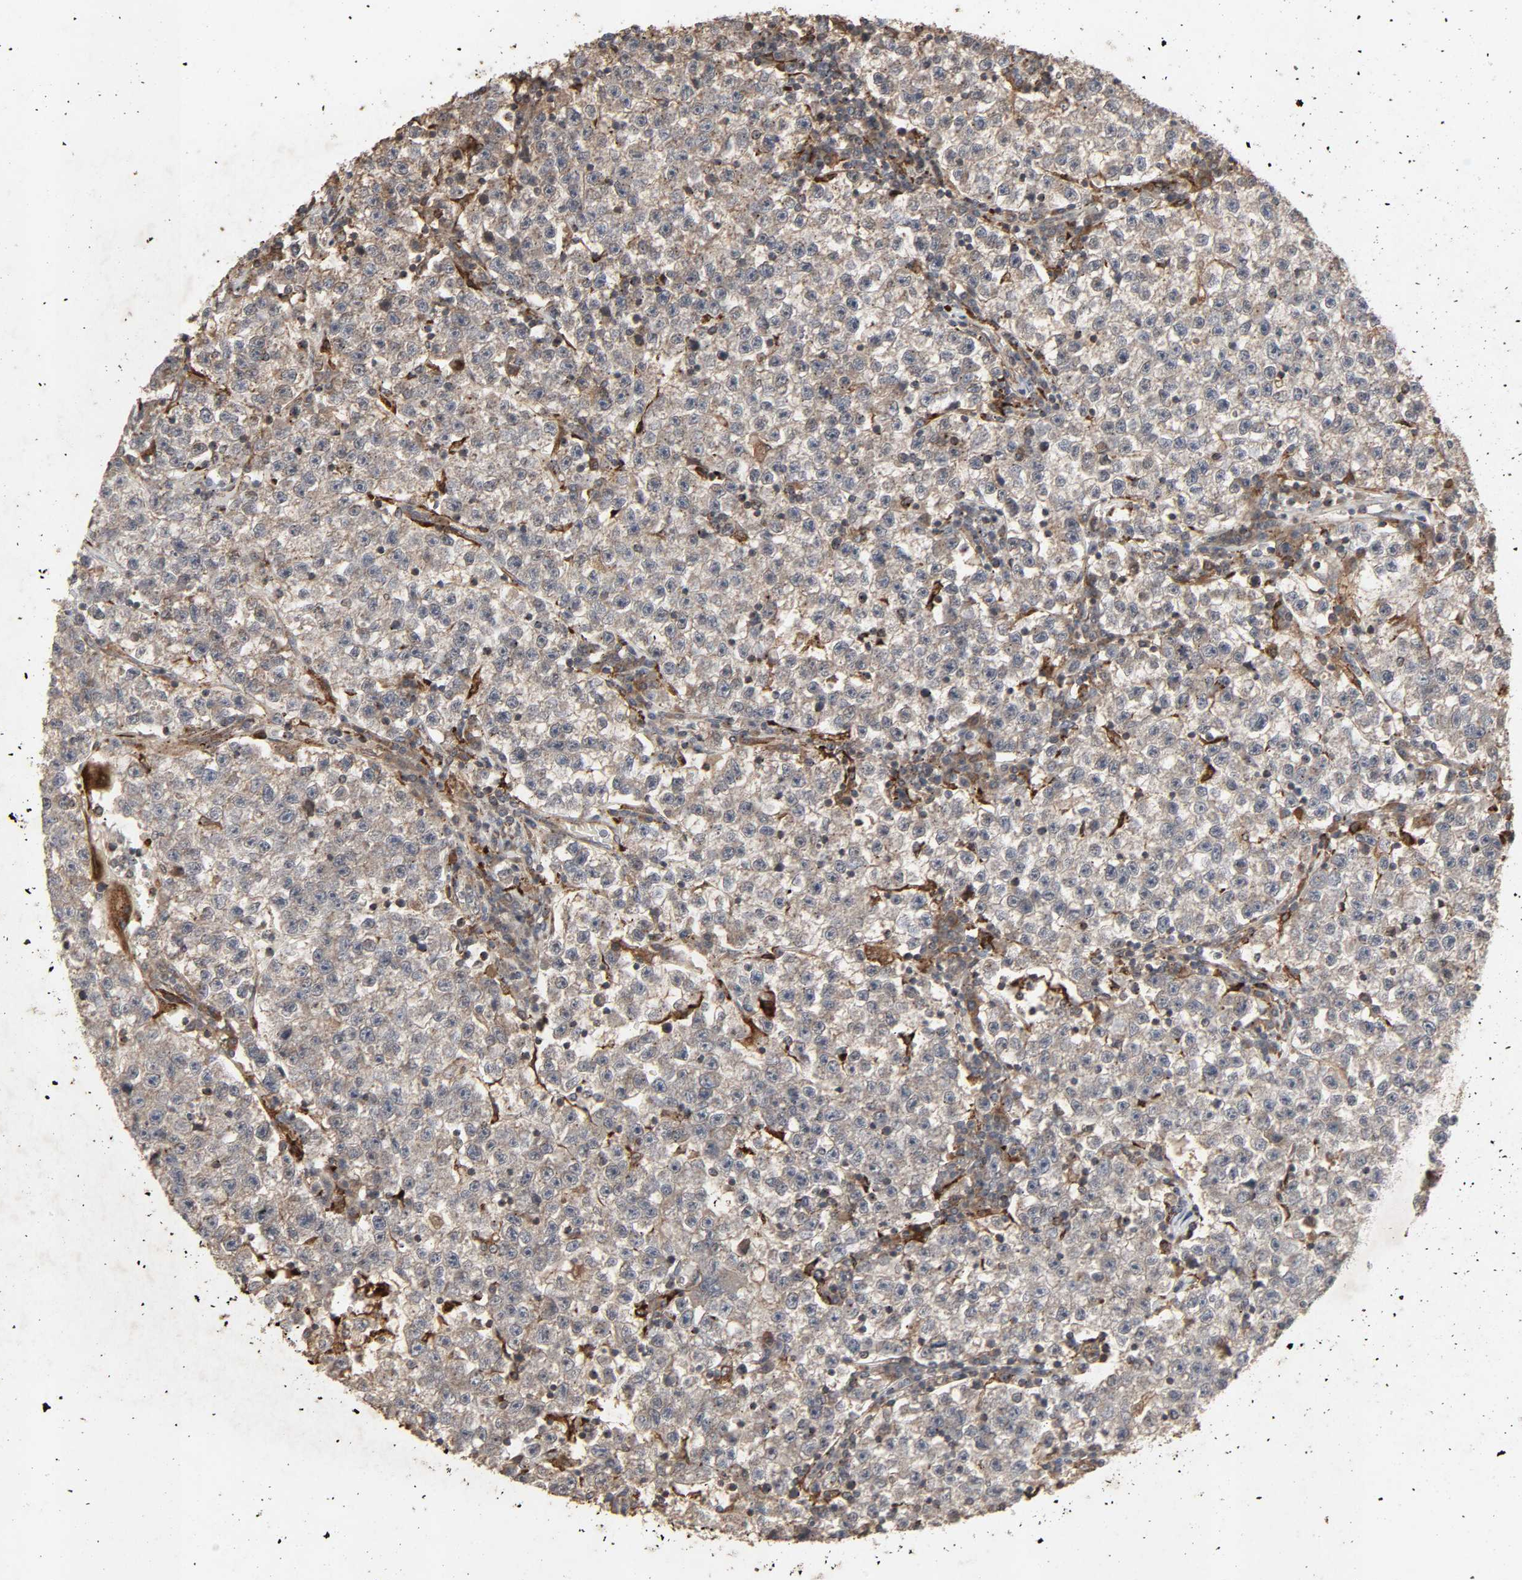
{"staining": {"intensity": "weak", "quantity": ">75%", "location": "cytoplasmic/membranous"}, "tissue": "testis cancer", "cell_type": "Tumor cells", "image_type": "cancer", "snomed": [{"axis": "morphology", "description": "Seminoma, NOS"}, {"axis": "topography", "description": "Testis"}], "caption": "Immunohistochemistry (IHC) (DAB) staining of testis seminoma reveals weak cytoplasmic/membranous protein positivity in approximately >75% of tumor cells. (DAB = brown stain, brightfield microscopy at high magnification).", "gene": "ADCY4", "patient": {"sex": "male", "age": 22}}